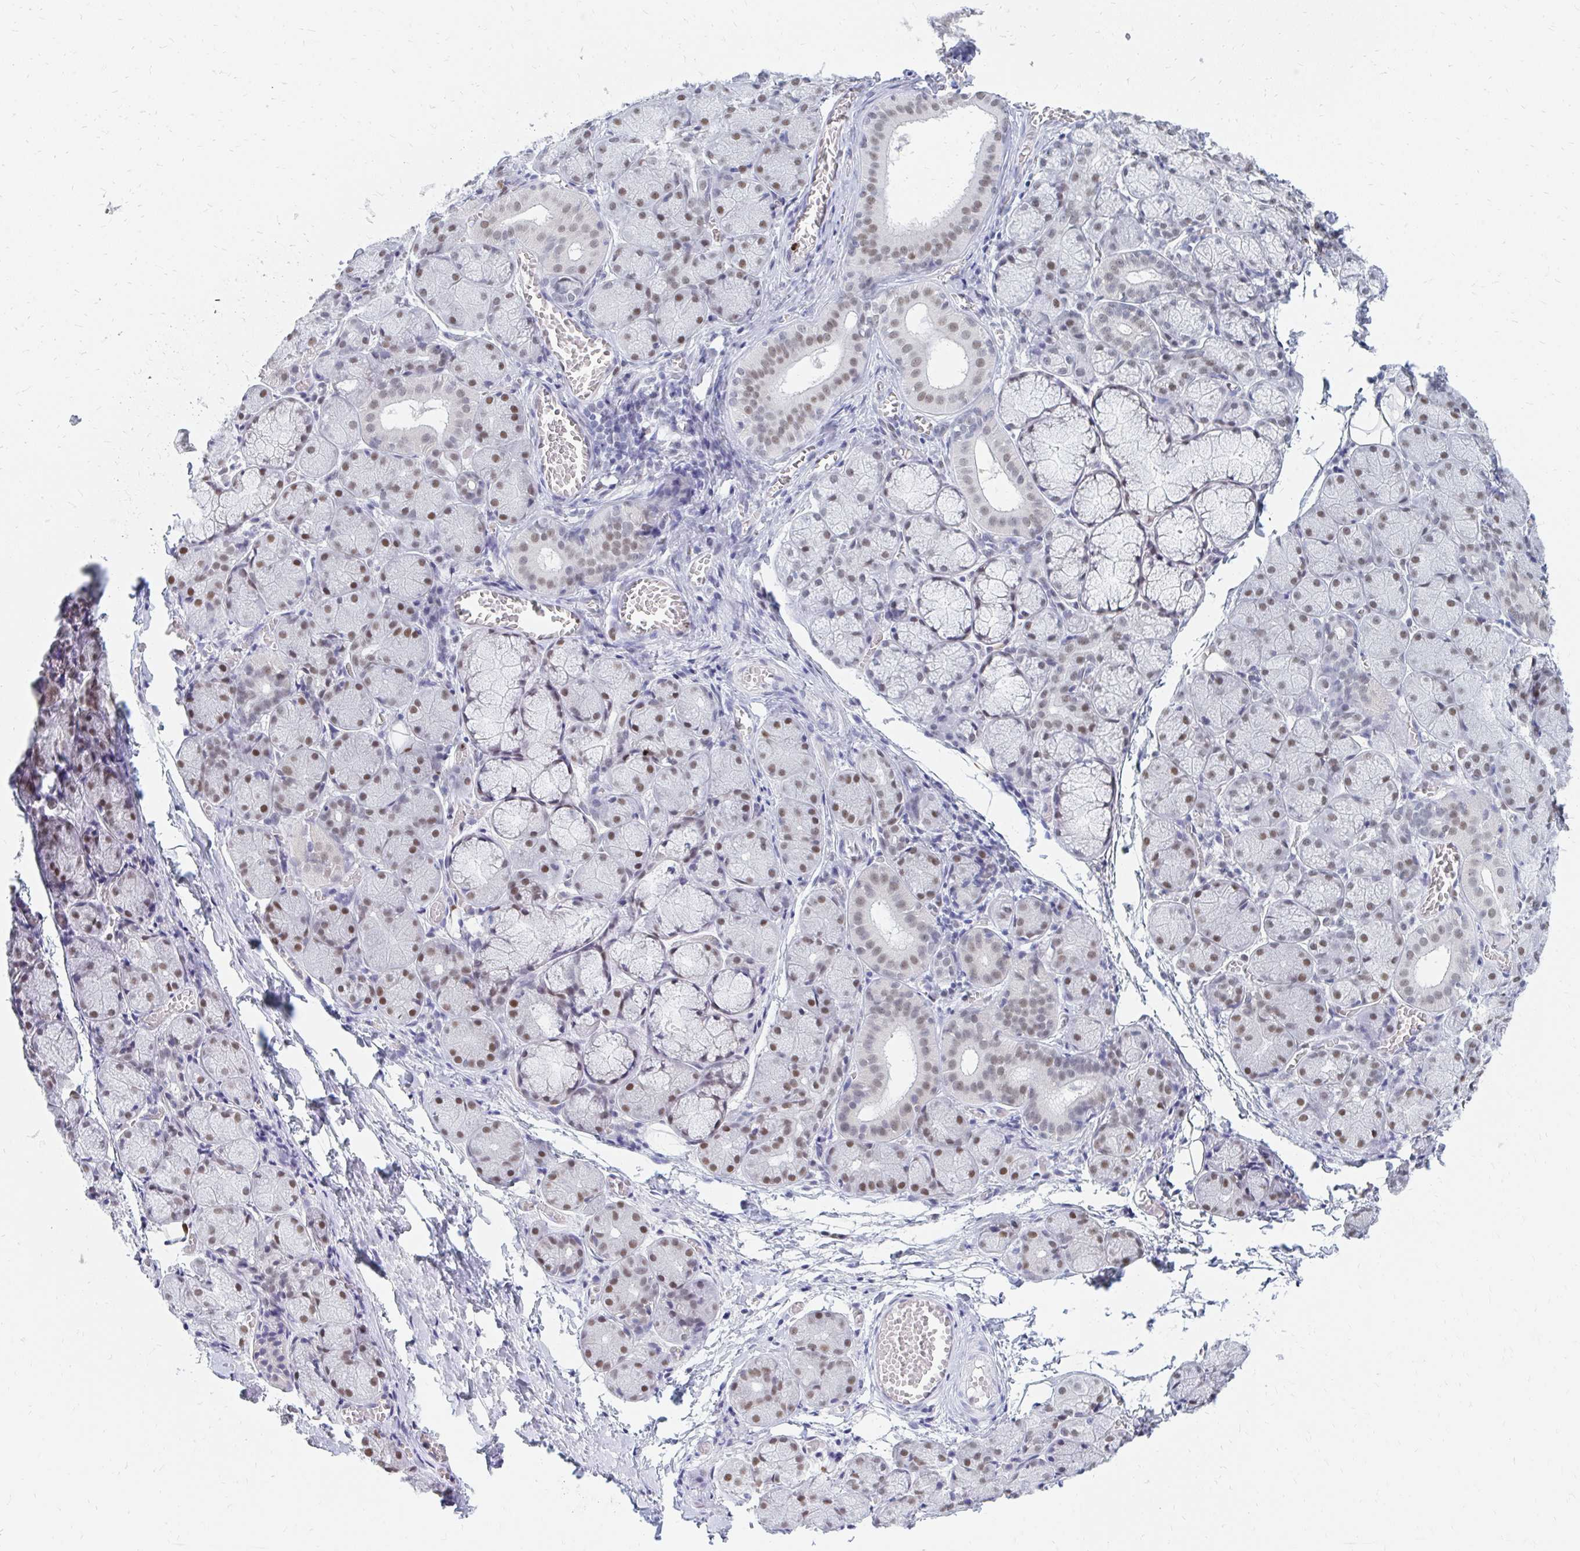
{"staining": {"intensity": "moderate", "quantity": "25%-75%", "location": "nuclear"}, "tissue": "salivary gland", "cell_type": "Glandular cells", "image_type": "normal", "snomed": [{"axis": "morphology", "description": "Normal tissue, NOS"}, {"axis": "topography", "description": "Salivary gland"}], "caption": "Moderate nuclear protein staining is identified in about 25%-75% of glandular cells in salivary gland. The protein of interest is shown in brown color, while the nuclei are stained blue.", "gene": "PLK3", "patient": {"sex": "female", "age": 24}}